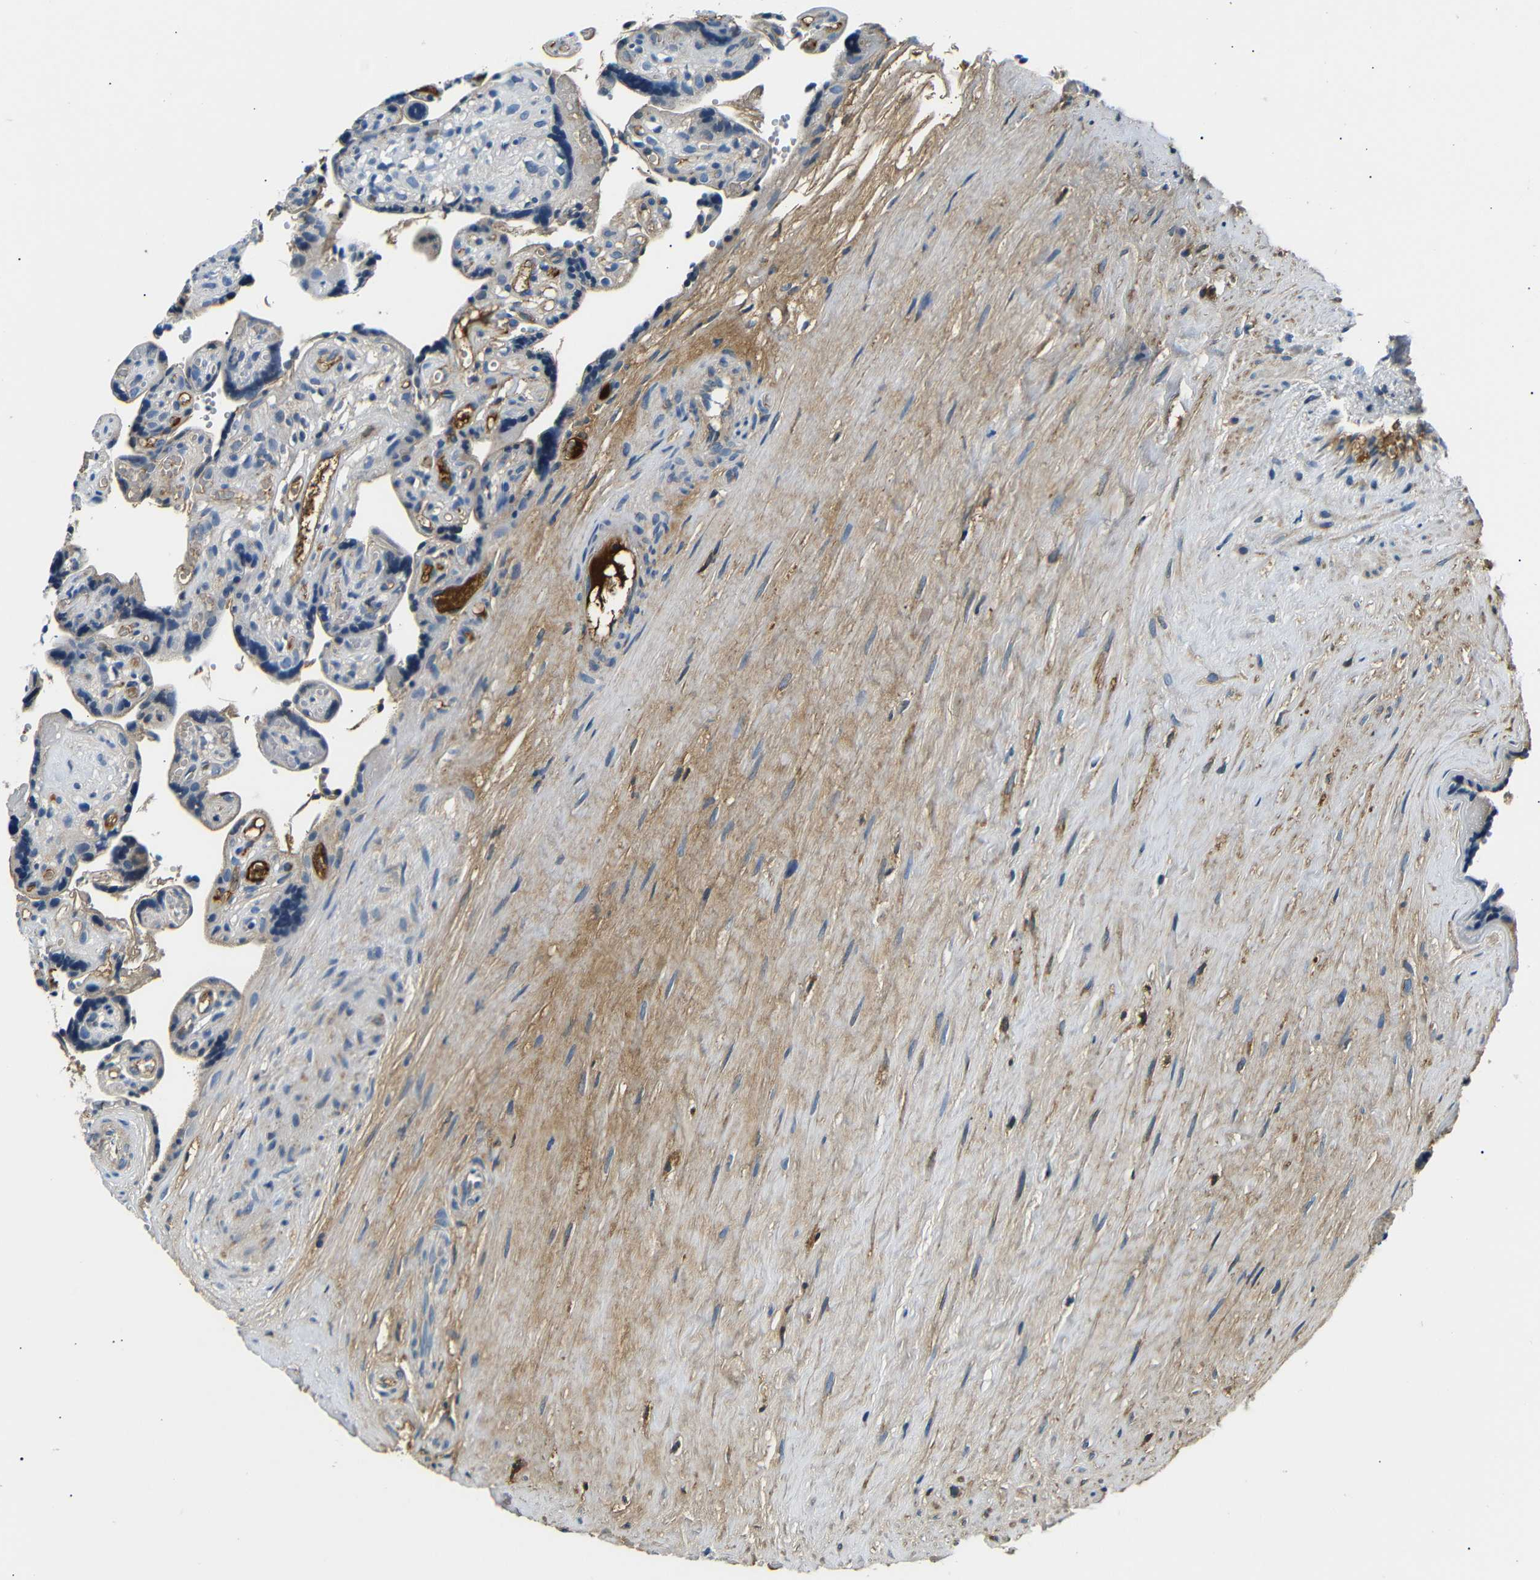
{"staining": {"intensity": "weak", "quantity": "25%-75%", "location": "cytoplasmic/membranous"}, "tissue": "placenta", "cell_type": "Trophoblastic cells", "image_type": "normal", "snomed": [{"axis": "morphology", "description": "Normal tissue, NOS"}, {"axis": "topography", "description": "Placenta"}], "caption": "The micrograph exhibits staining of normal placenta, revealing weak cytoplasmic/membranous protein staining (brown color) within trophoblastic cells.", "gene": "LHCGR", "patient": {"sex": "female", "age": 30}}